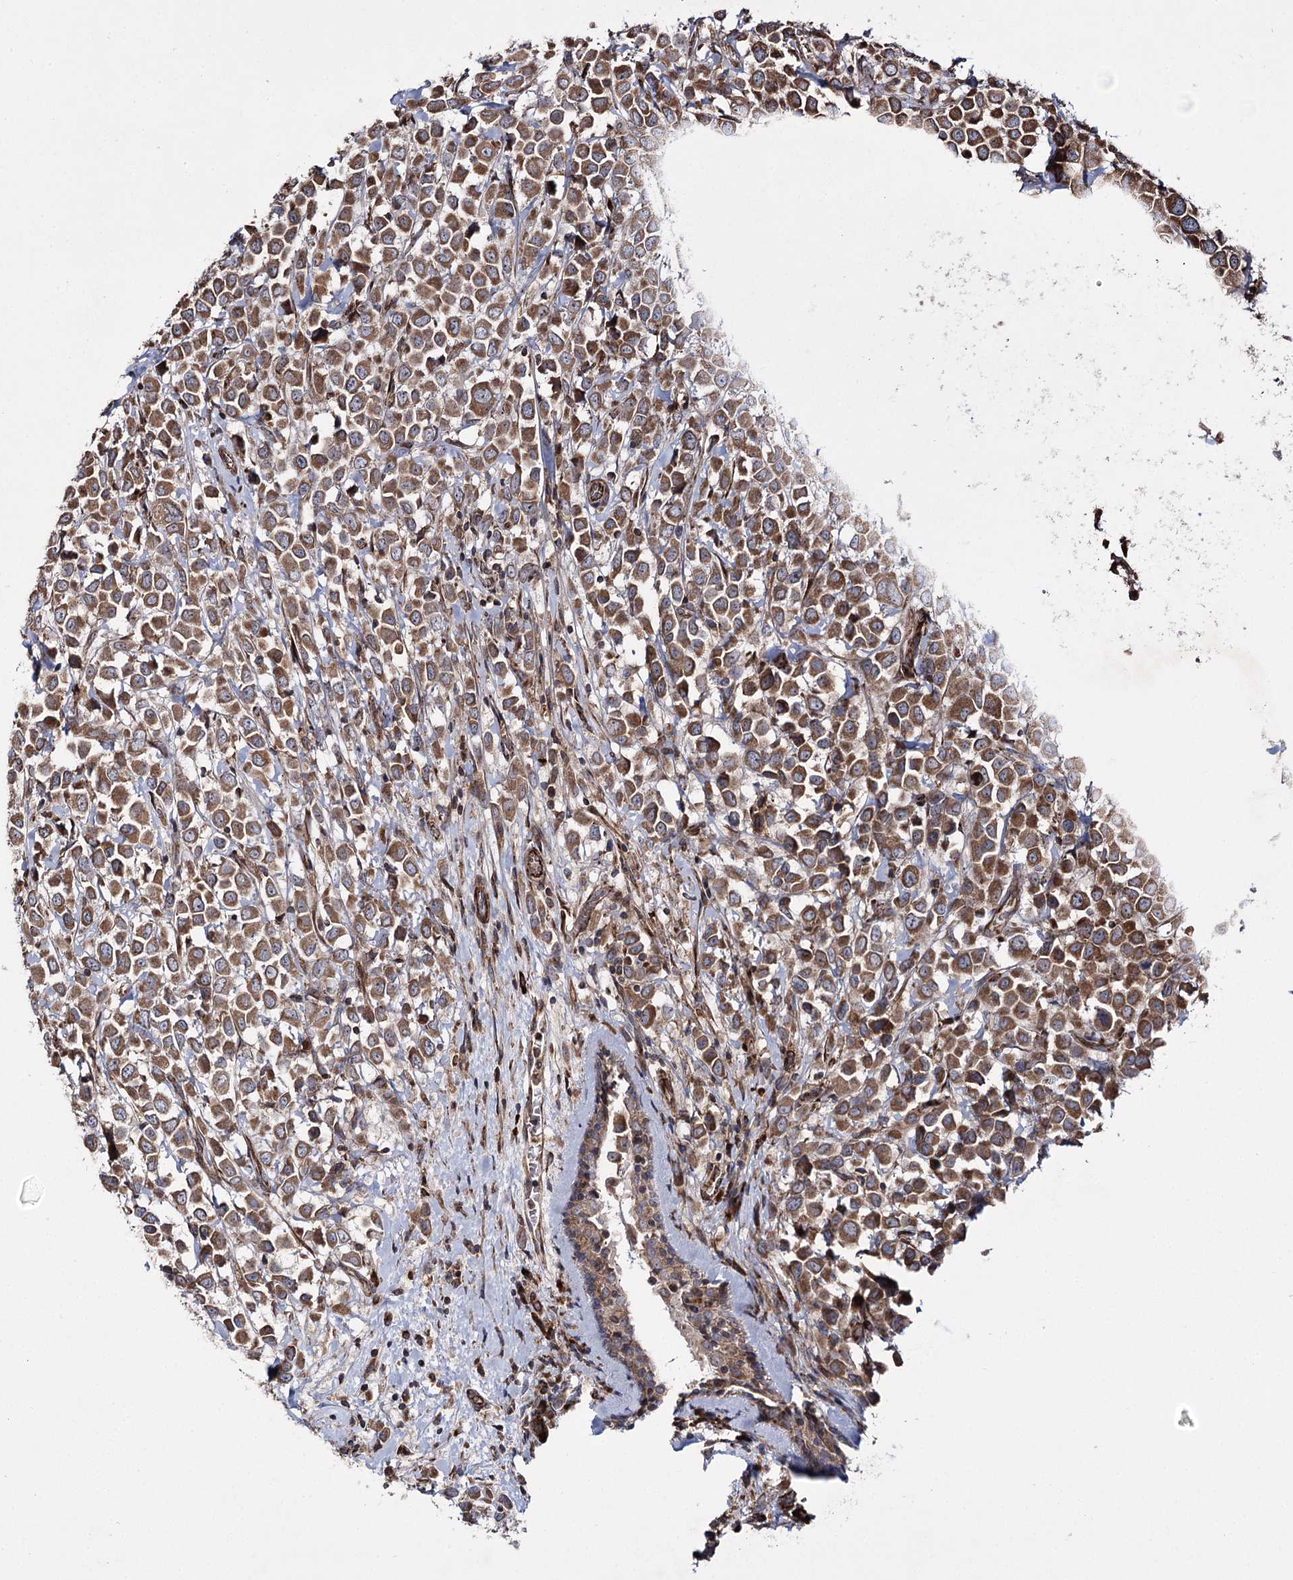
{"staining": {"intensity": "moderate", "quantity": ">75%", "location": "cytoplasmic/membranous"}, "tissue": "breast cancer", "cell_type": "Tumor cells", "image_type": "cancer", "snomed": [{"axis": "morphology", "description": "Duct carcinoma"}, {"axis": "topography", "description": "Breast"}], "caption": "A high-resolution histopathology image shows immunohistochemistry staining of breast cancer (intraductal carcinoma), which reveals moderate cytoplasmic/membranous staining in about >75% of tumor cells.", "gene": "HECTD2", "patient": {"sex": "female", "age": 61}}